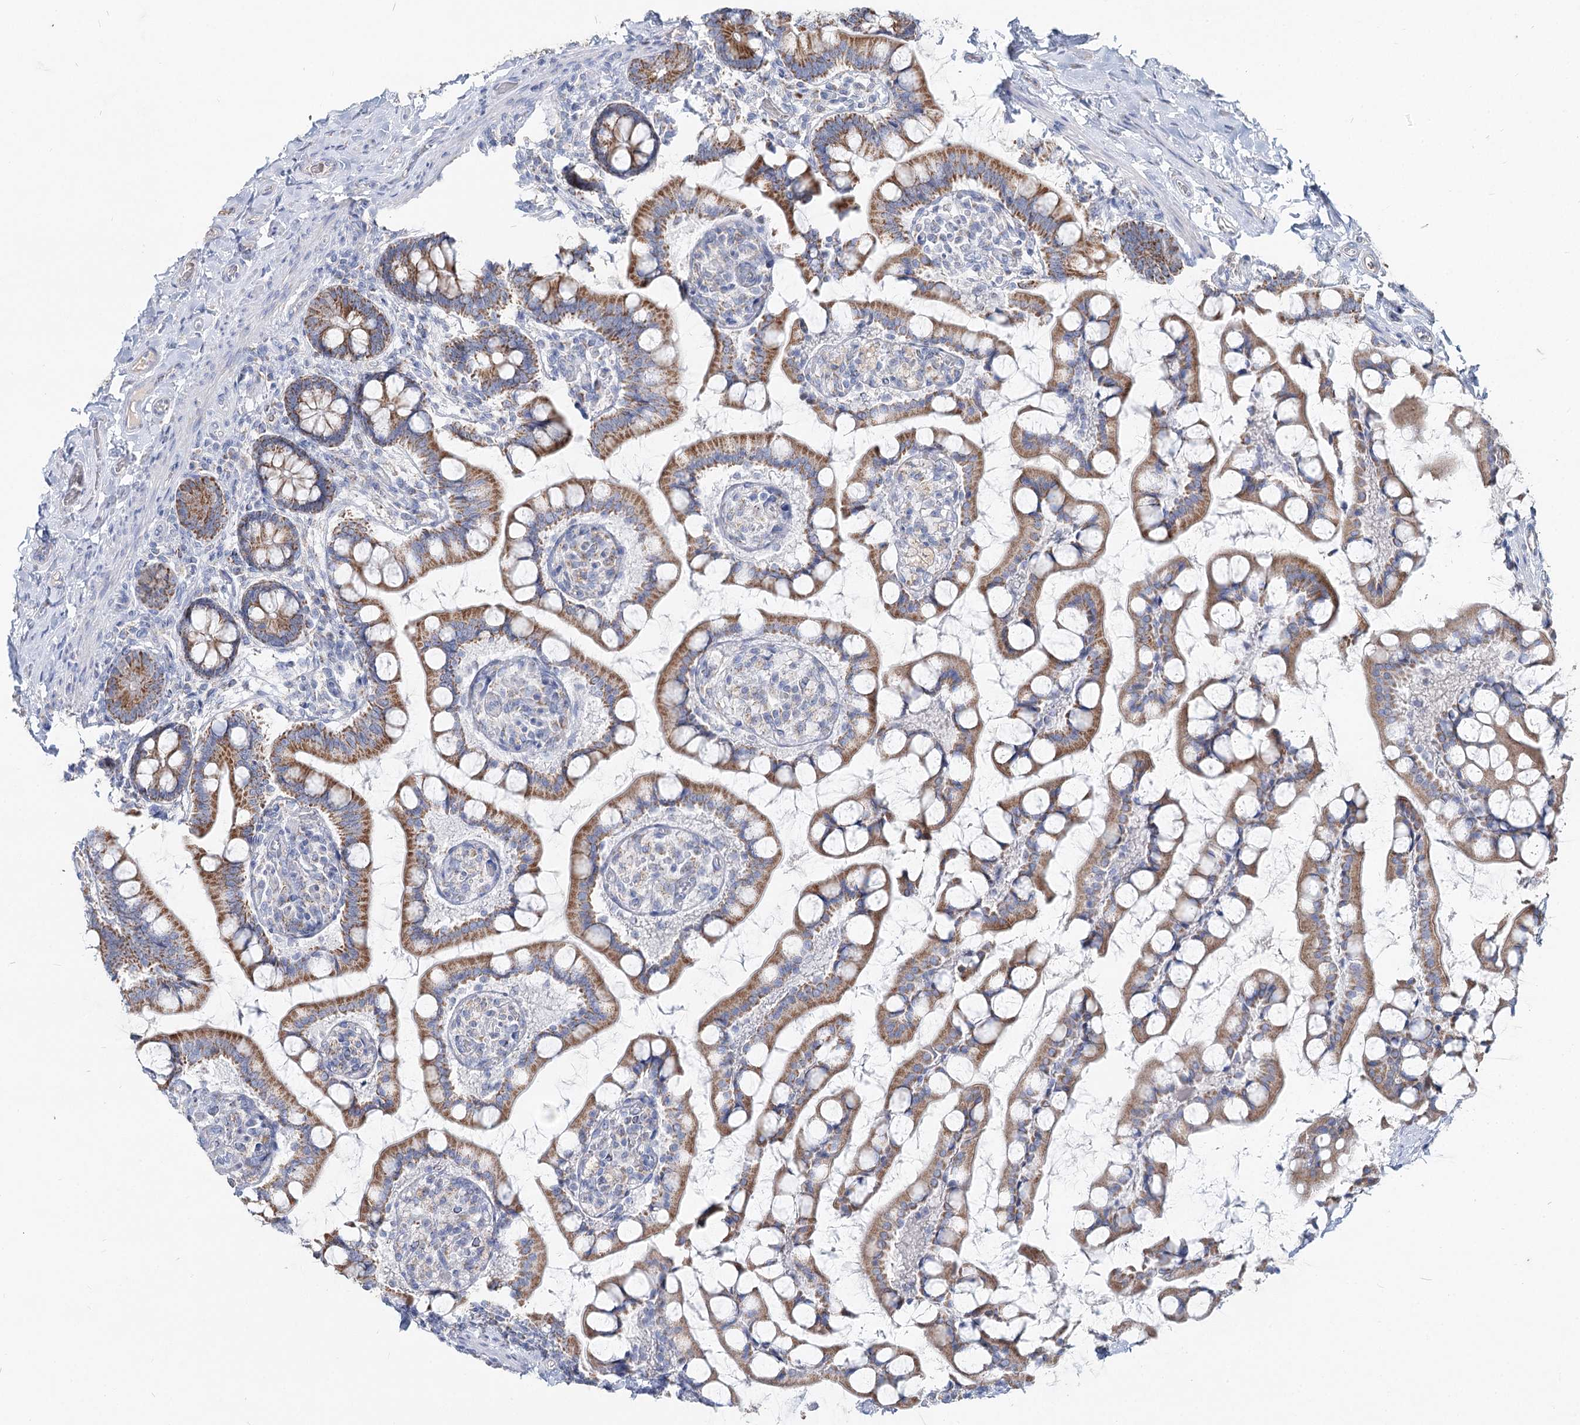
{"staining": {"intensity": "moderate", "quantity": ">75%", "location": "cytoplasmic/membranous"}, "tissue": "small intestine", "cell_type": "Glandular cells", "image_type": "normal", "snomed": [{"axis": "morphology", "description": "Normal tissue, NOS"}, {"axis": "topography", "description": "Small intestine"}], "caption": "A photomicrograph showing moderate cytoplasmic/membranous expression in about >75% of glandular cells in unremarkable small intestine, as visualized by brown immunohistochemical staining.", "gene": "MCCC2", "patient": {"sex": "male", "age": 52}}